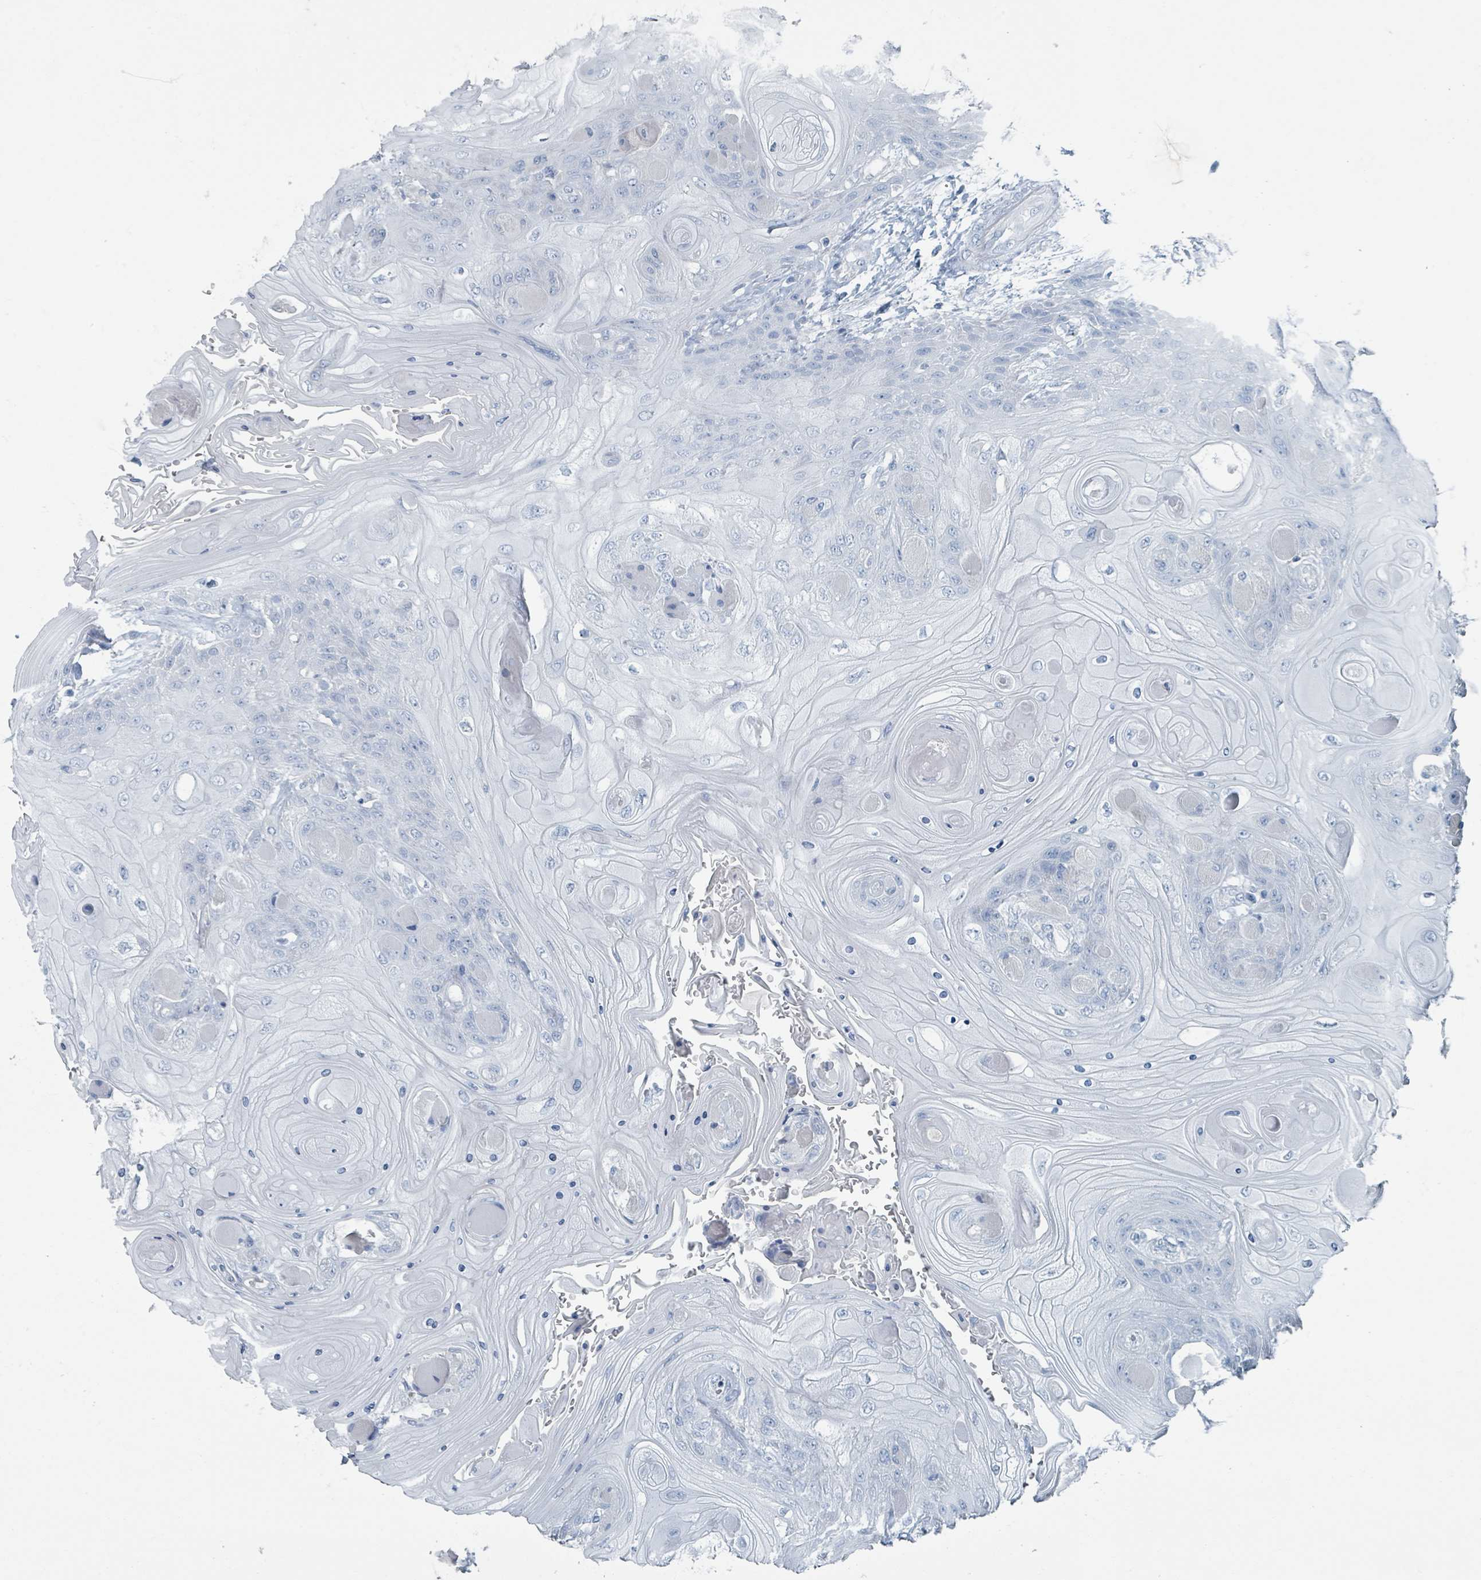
{"staining": {"intensity": "negative", "quantity": "none", "location": "none"}, "tissue": "head and neck cancer", "cell_type": "Tumor cells", "image_type": "cancer", "snomed": [{"axis": "morphology", "description": "Squamous cell carcinoma, NOS"}, {"axis": "topography", "description": "Head-Neck"}], "caption": "This is an immunohistochemistry (IHC) image of human head and neck cancer. There is no expression in tumor cells.", "gene": "GAMT", "patient": {"sex": "female", "age": 43}}